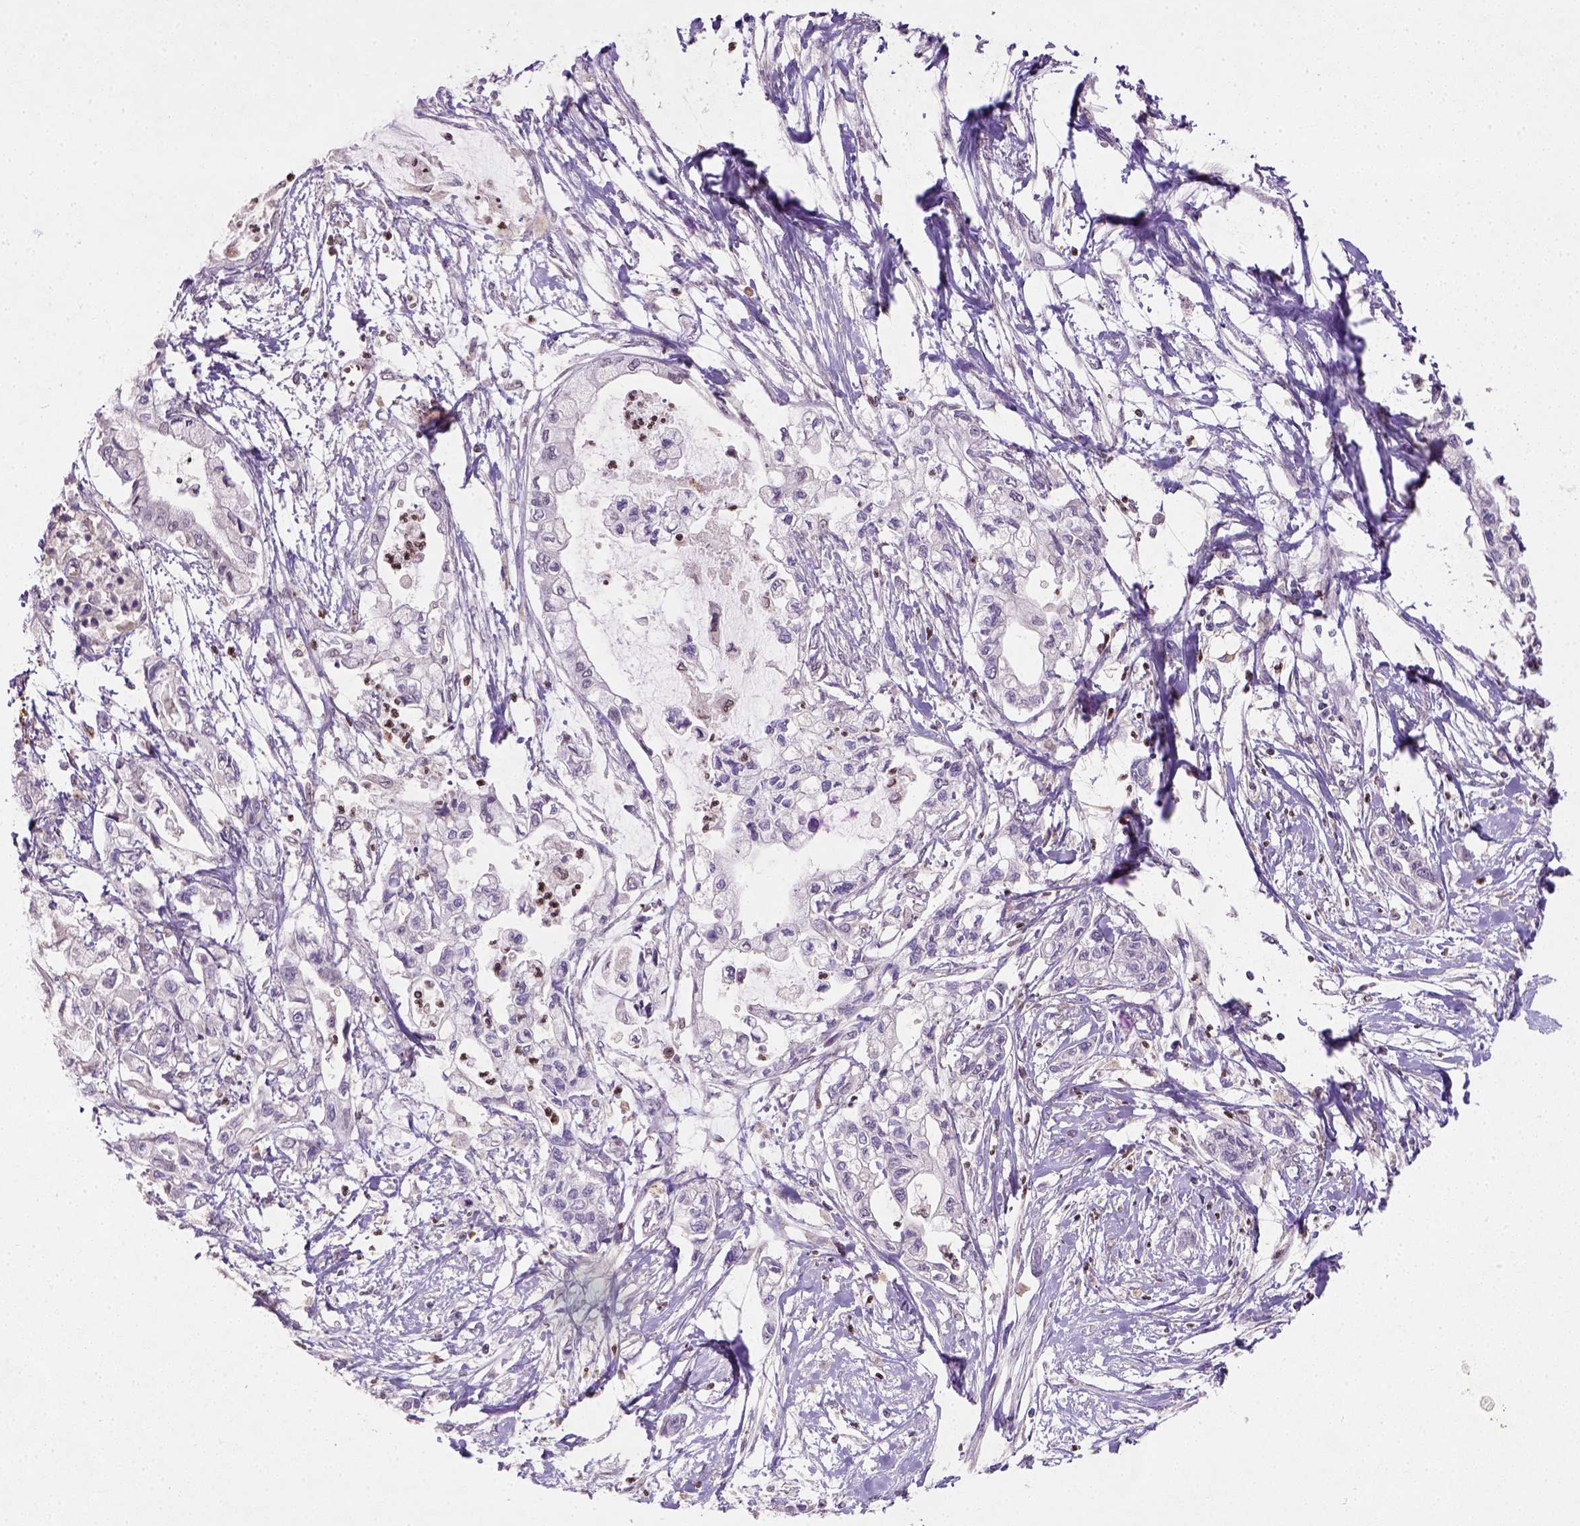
{"staining": {"intensity": "negative", "quantity": "none", "location": "none"}, "tissue": "pancreatic cancer", "cell_type": "Tumor cells", "image_type": "cancer", "snomed": [{"axis": "morphology", "description": "Adenocarcinoma, NOS"}, {"axis": "topography", "description": "Pancreas"}], "caption": "Immunohistochemistry (IHC) photomicrograph of human pancreatic adenocarcinoma stained for a protein (brown), which reveals no positivity in tumor cells. The staining was performed using DAB (3,3'-diaminobenzidine) to visualize the protein expression in brown, while the nuclei were stained in blue with hematoxylin (Magnification: 20x).", "gene": "NUDT3", "patient": {"sex": "male", "age": 54}}